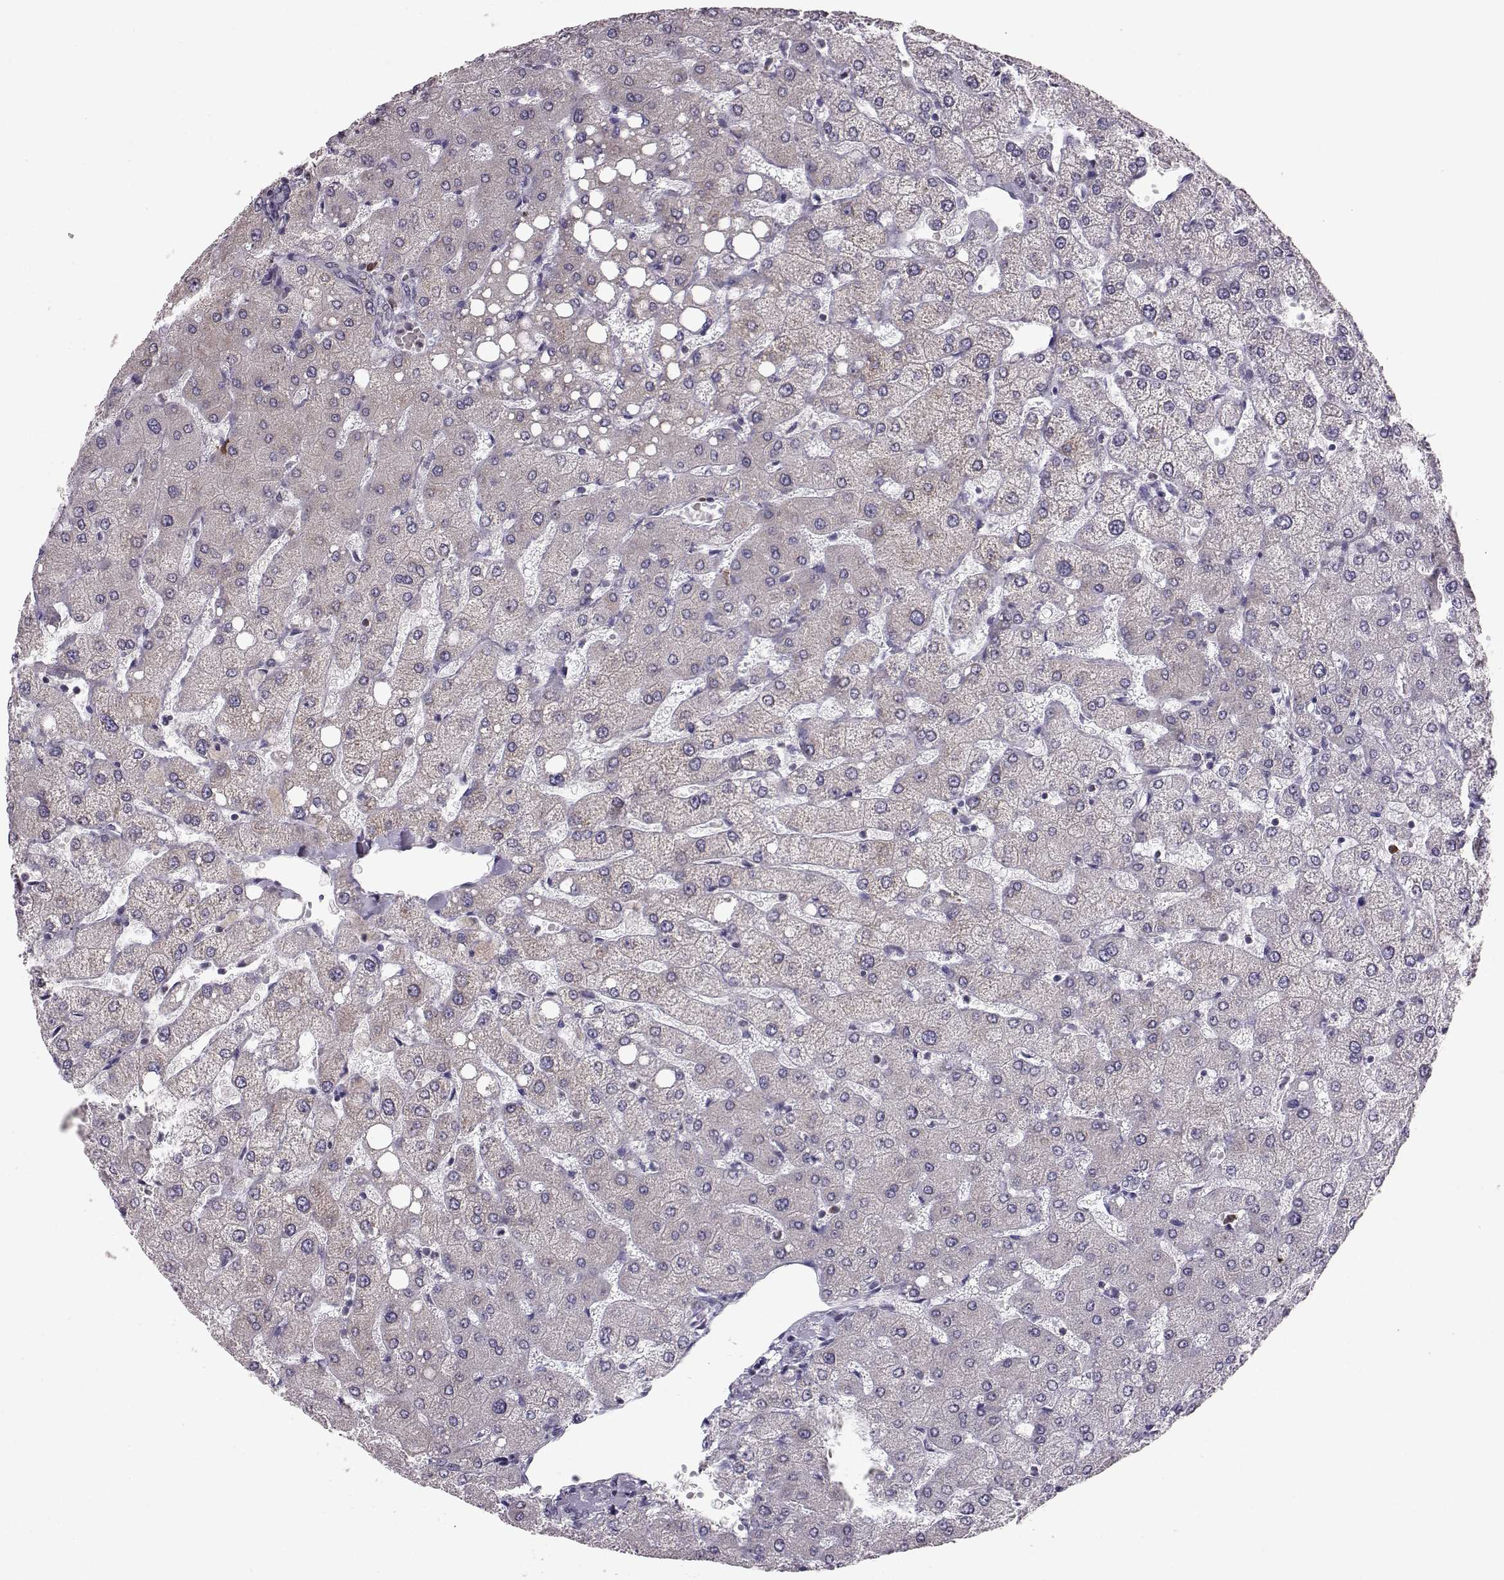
{"staining": {"intensity": "negative", "quantity": "none", "location": "none"}, "tissue": "liver", "cell_type": "Cholangiocytes", "image_type": "normal", "snomed": [{"axis": "morphology", "description": "Normal tissue, NOS"}, {"axis": "topography", "description": "Liver"}], "caption": "Immunohistochemistry (IHC) of unremarkable human liver exhibits no staining in cholangiocytes. The staining was performed using DAB (3,3'-diaminobenzidine) to visualize the protein expression in brown, while the nuclei were stained in blue with hematoxylin (Magnification: 20x).", "gene": "ELOVL5", "patient": {"sex": "female", "age": 54}}